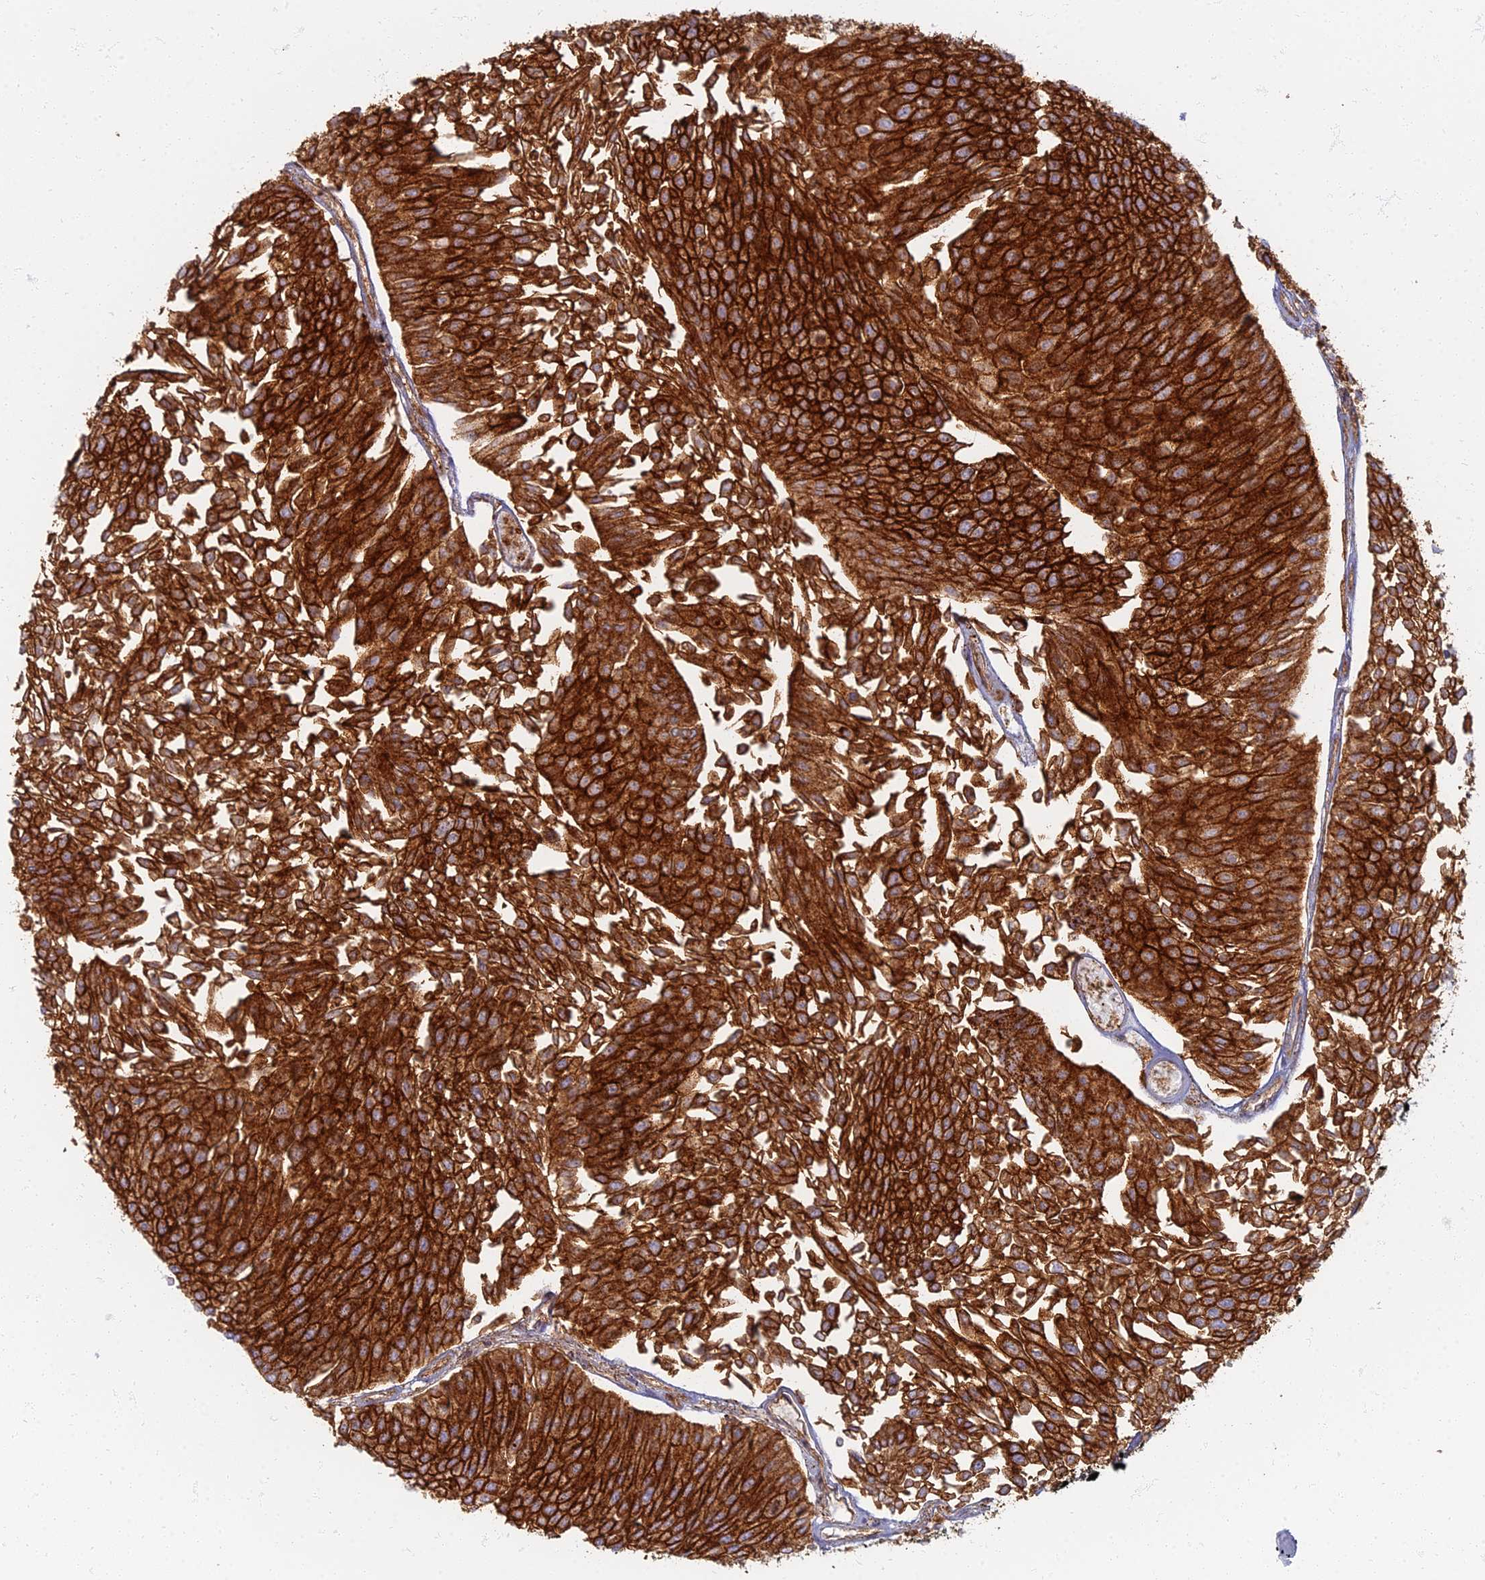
{"staining": {"intensity": "strong", "quantity": ">75%", "location": "cytoplasmic/membranous"}, "tissue": "urothelial cancer", "cell_type": "Tumor cells", "image_type": "cancer", "snomed": [{"axis": "morphology", "description": "Urothelial carcinoma, Low grade"}, {"axis": "topography", "description": "Urinary bladder"}], "caption": "Protein expression analysis of urothelial cancer reveals strong cytoplasmic/membranous staining in about >75% of tumor cells.", "gene": "CHMP4B", "patient": {"sex": "male", "age": 67}}